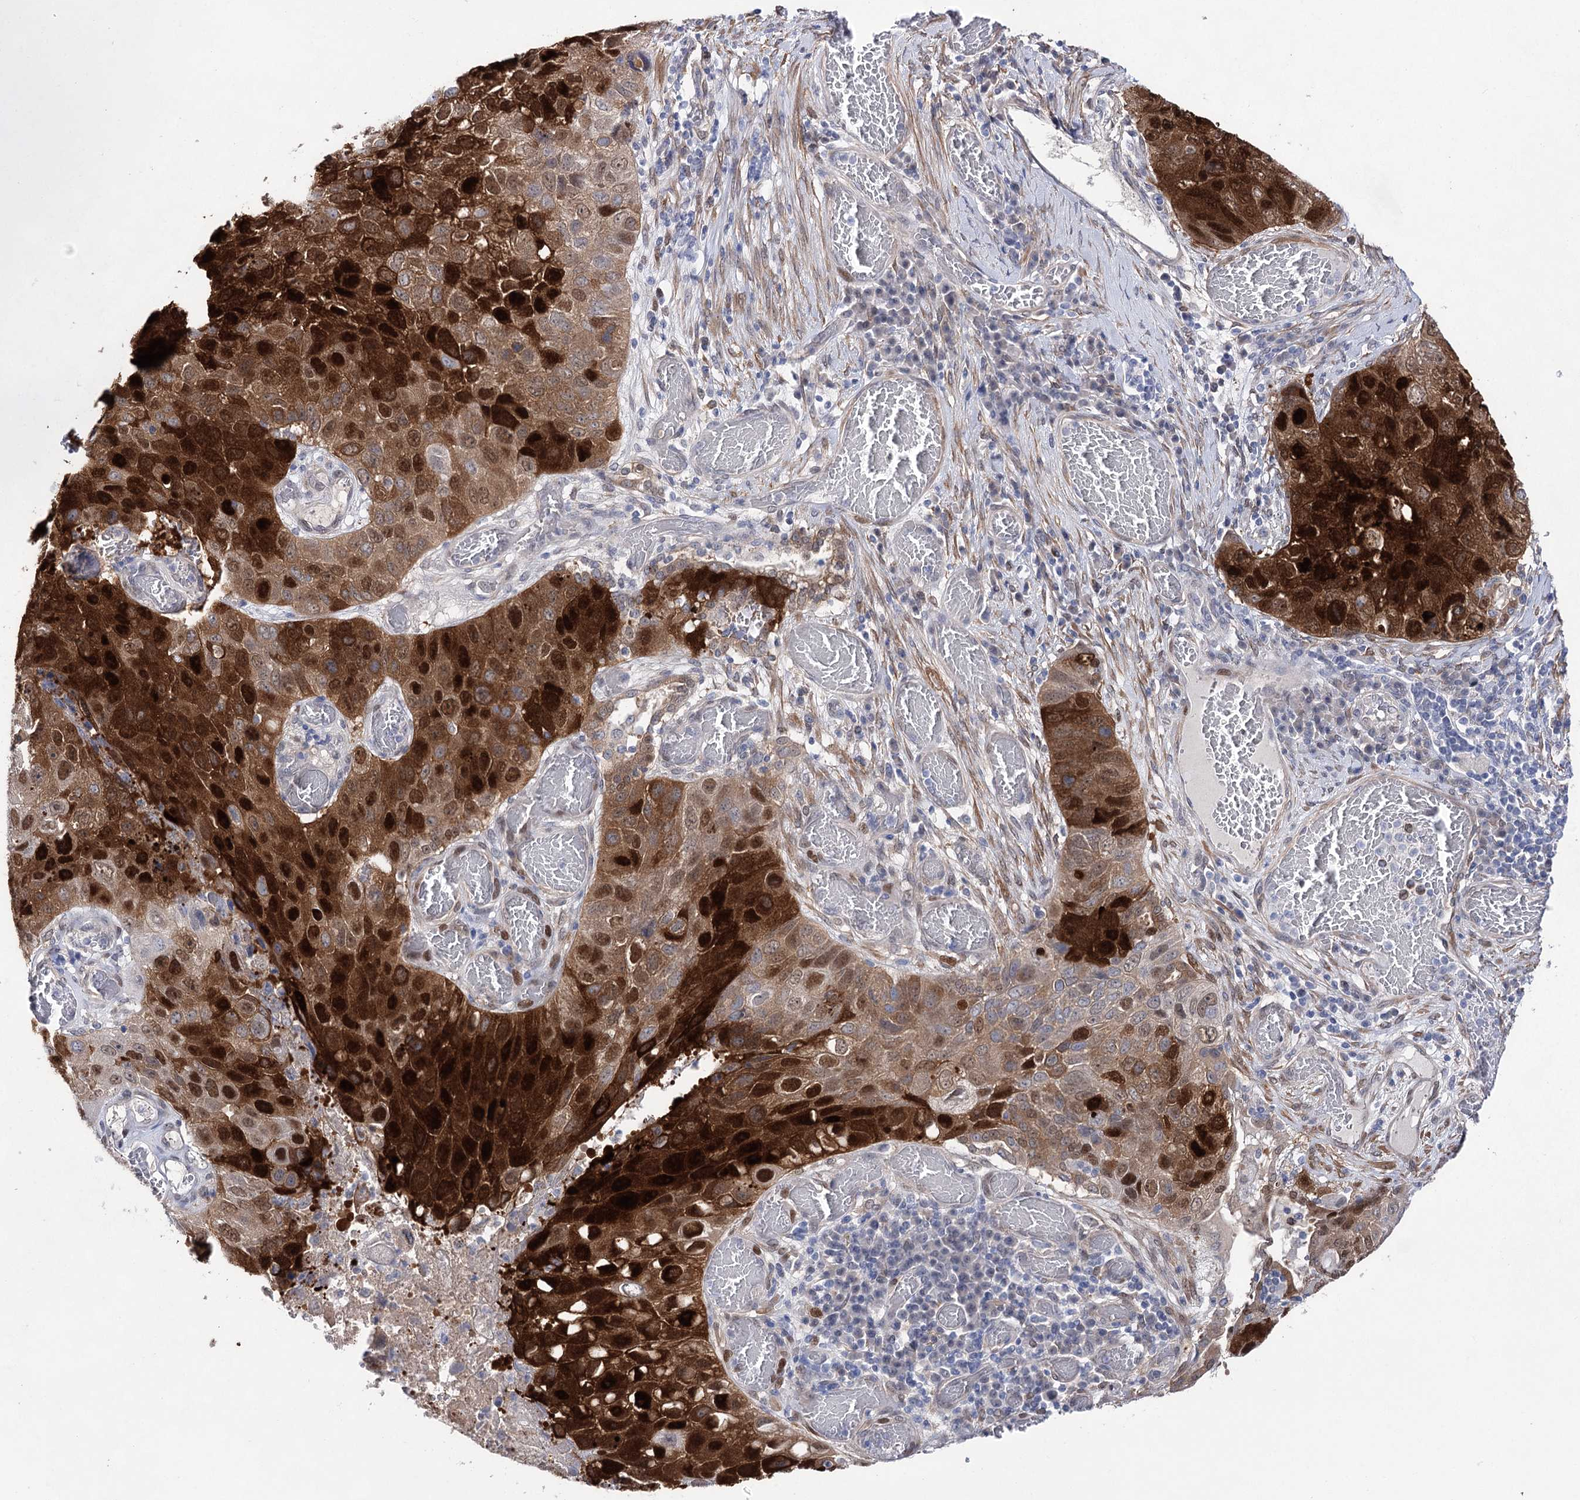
{"staining": {"intensity": "strong", "quantity": ">75%", "location": "cytoplasmic/membranous,nuclear"}, "tissue": "lung cancer", "cell_type": "Tumor cells", "image_type": "cancer", "snomed": [{"axis": "morphology", "description": "Squamous cell carcinoma, NOS"}, {"axis": "topography", "description": "Lung"}], "caption": "Immunohistochemical staining of lung cancer (squamous cell carcinoma) displays high levels of strong cytoplasmic/membranous and nuclear protein expression in approximately >75% of tumor cells.", "gene": "UGDH", "patient": {"sex": "male", "age": 61}}